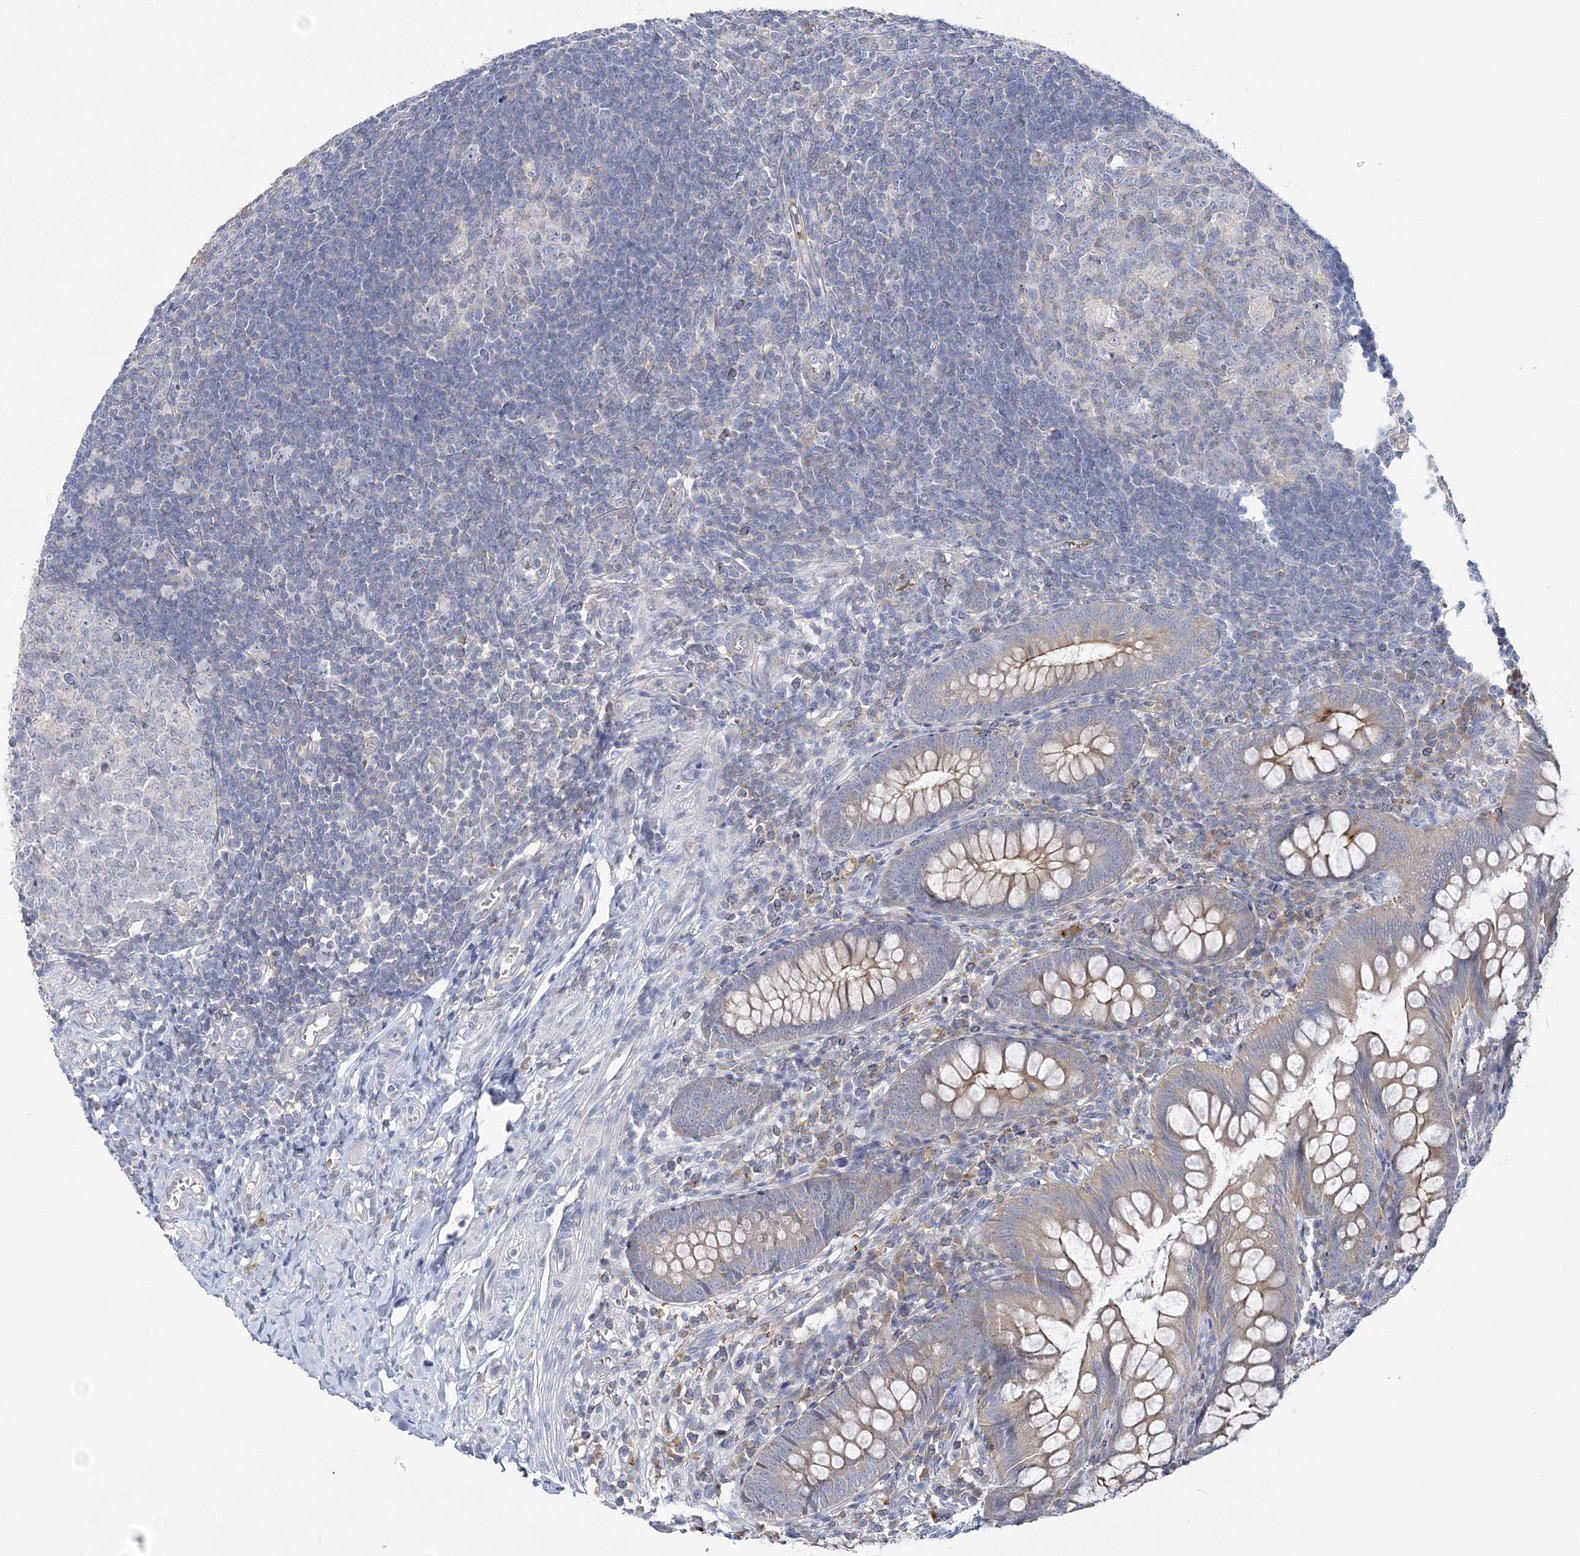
{"staining": {"intensity": "moderate", "quantity": "25%-75%", "location": "cytoplasmic/membranous"}, "tissue": "appendix", "cell_type": "Glandular cells", "image_type": "normal", "snomed": [{"axis": "morphology", "description": "Normal tissue, NOS"}, {"axis": "topography", "description": "Appendix"}], "caption": "A brown stain shows moderate cytoplasmic/membranous positivity of a protein in glandular cells of normal human appendix.", "gene": "ATP11B", "patient": {"sex": "male", "age": 14}}